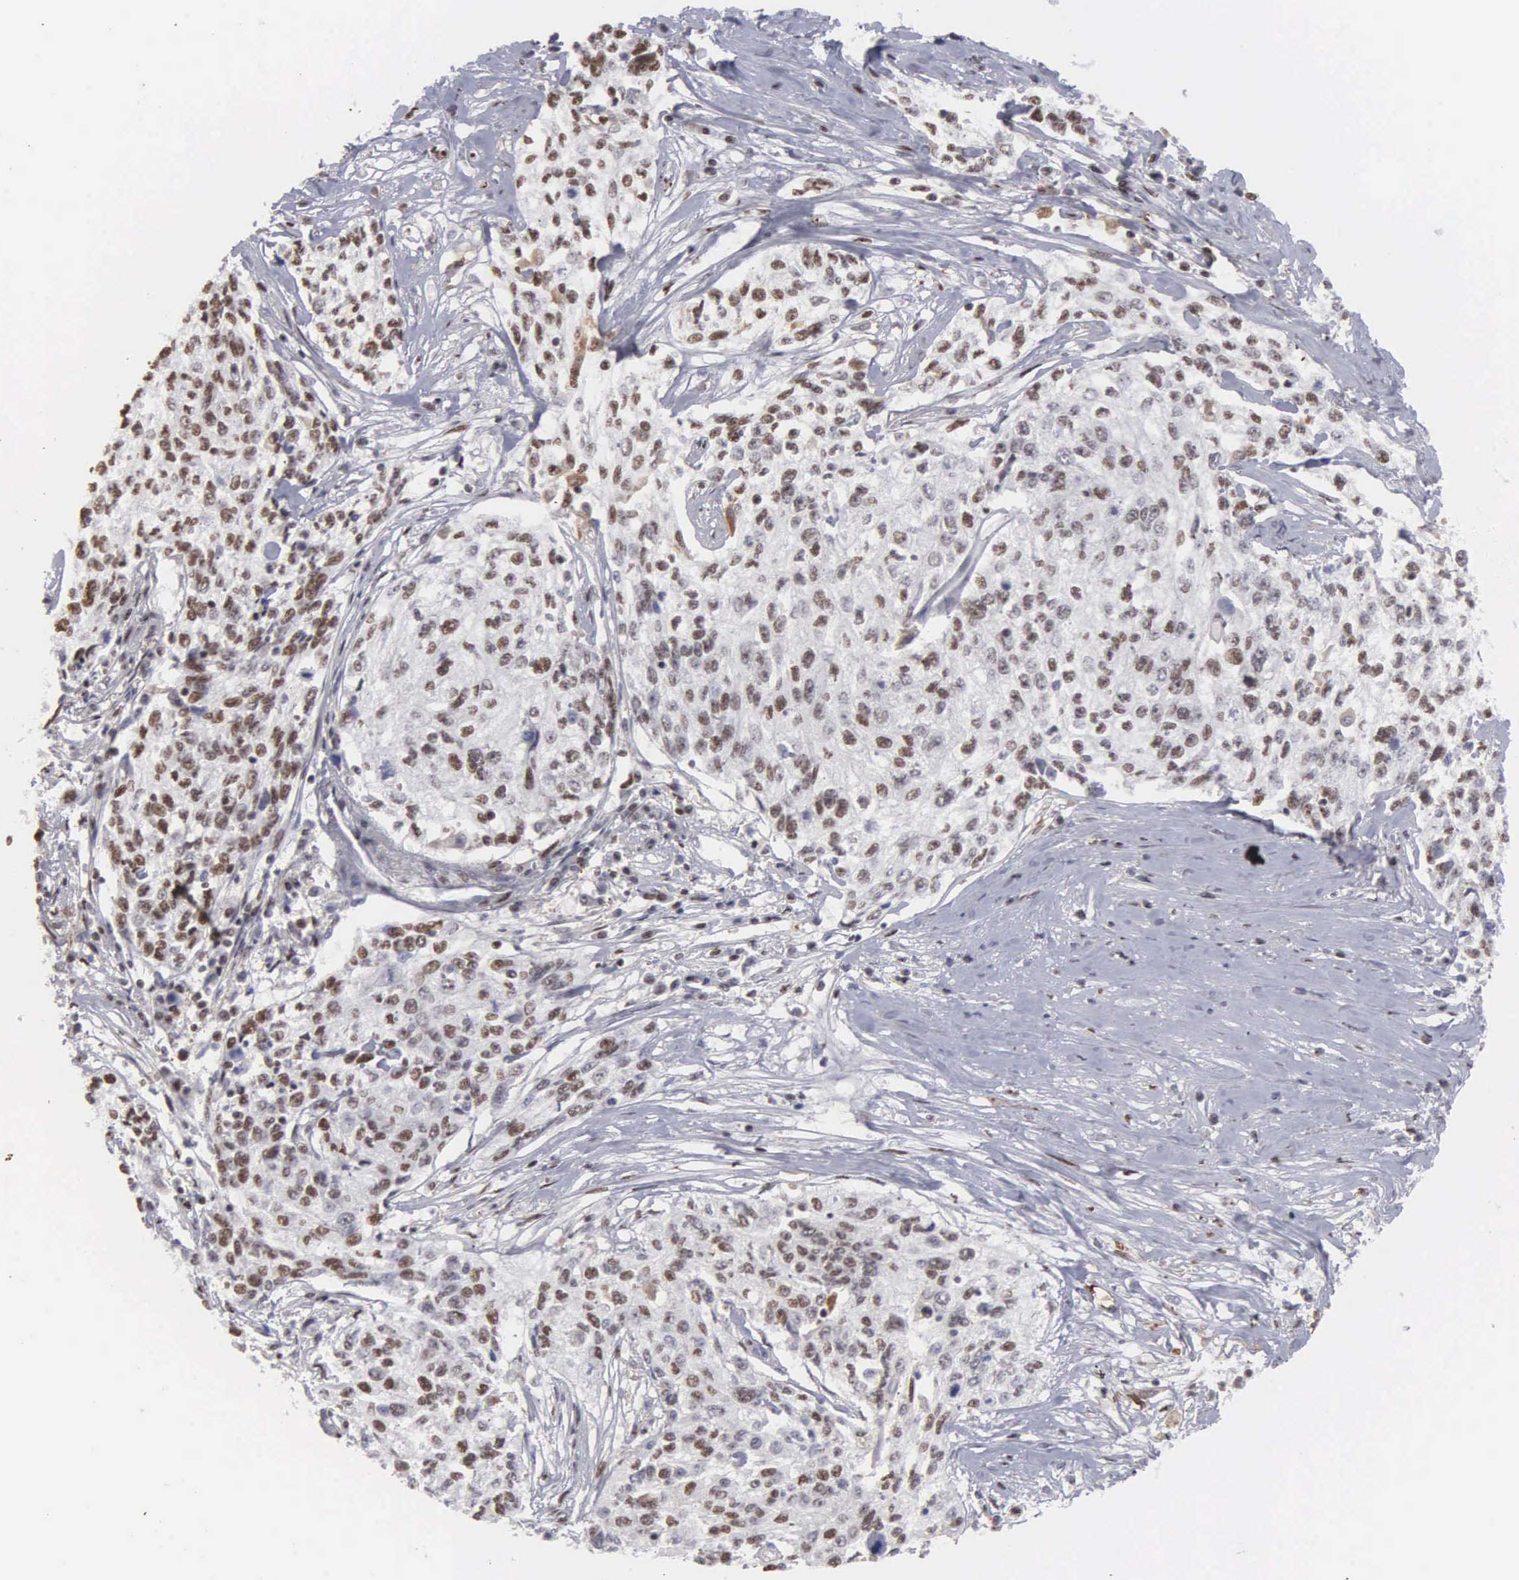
{"staining": {"intensity": "moderate", "quantity": "25%-75%", "location": "nuclear"}, "tissue": "cervical cancer", "cell_type": "Tumor cells", "image_type": "cancer", "snomed": [{"axis": "morphology", "description": "Squamous cell carcinoma, NOS"}, {"axis": "topography", "description": "Cervix"}], "caption": "IHC micrograph of cervical squamous cell carcinoma stained for a protein (brown), which exhibits medium levels of moderate nuclear expression in about 25%-75% of tumor cells.", "gene": "KIAA0586", "patient": {"sex": "female", "age": 57}}